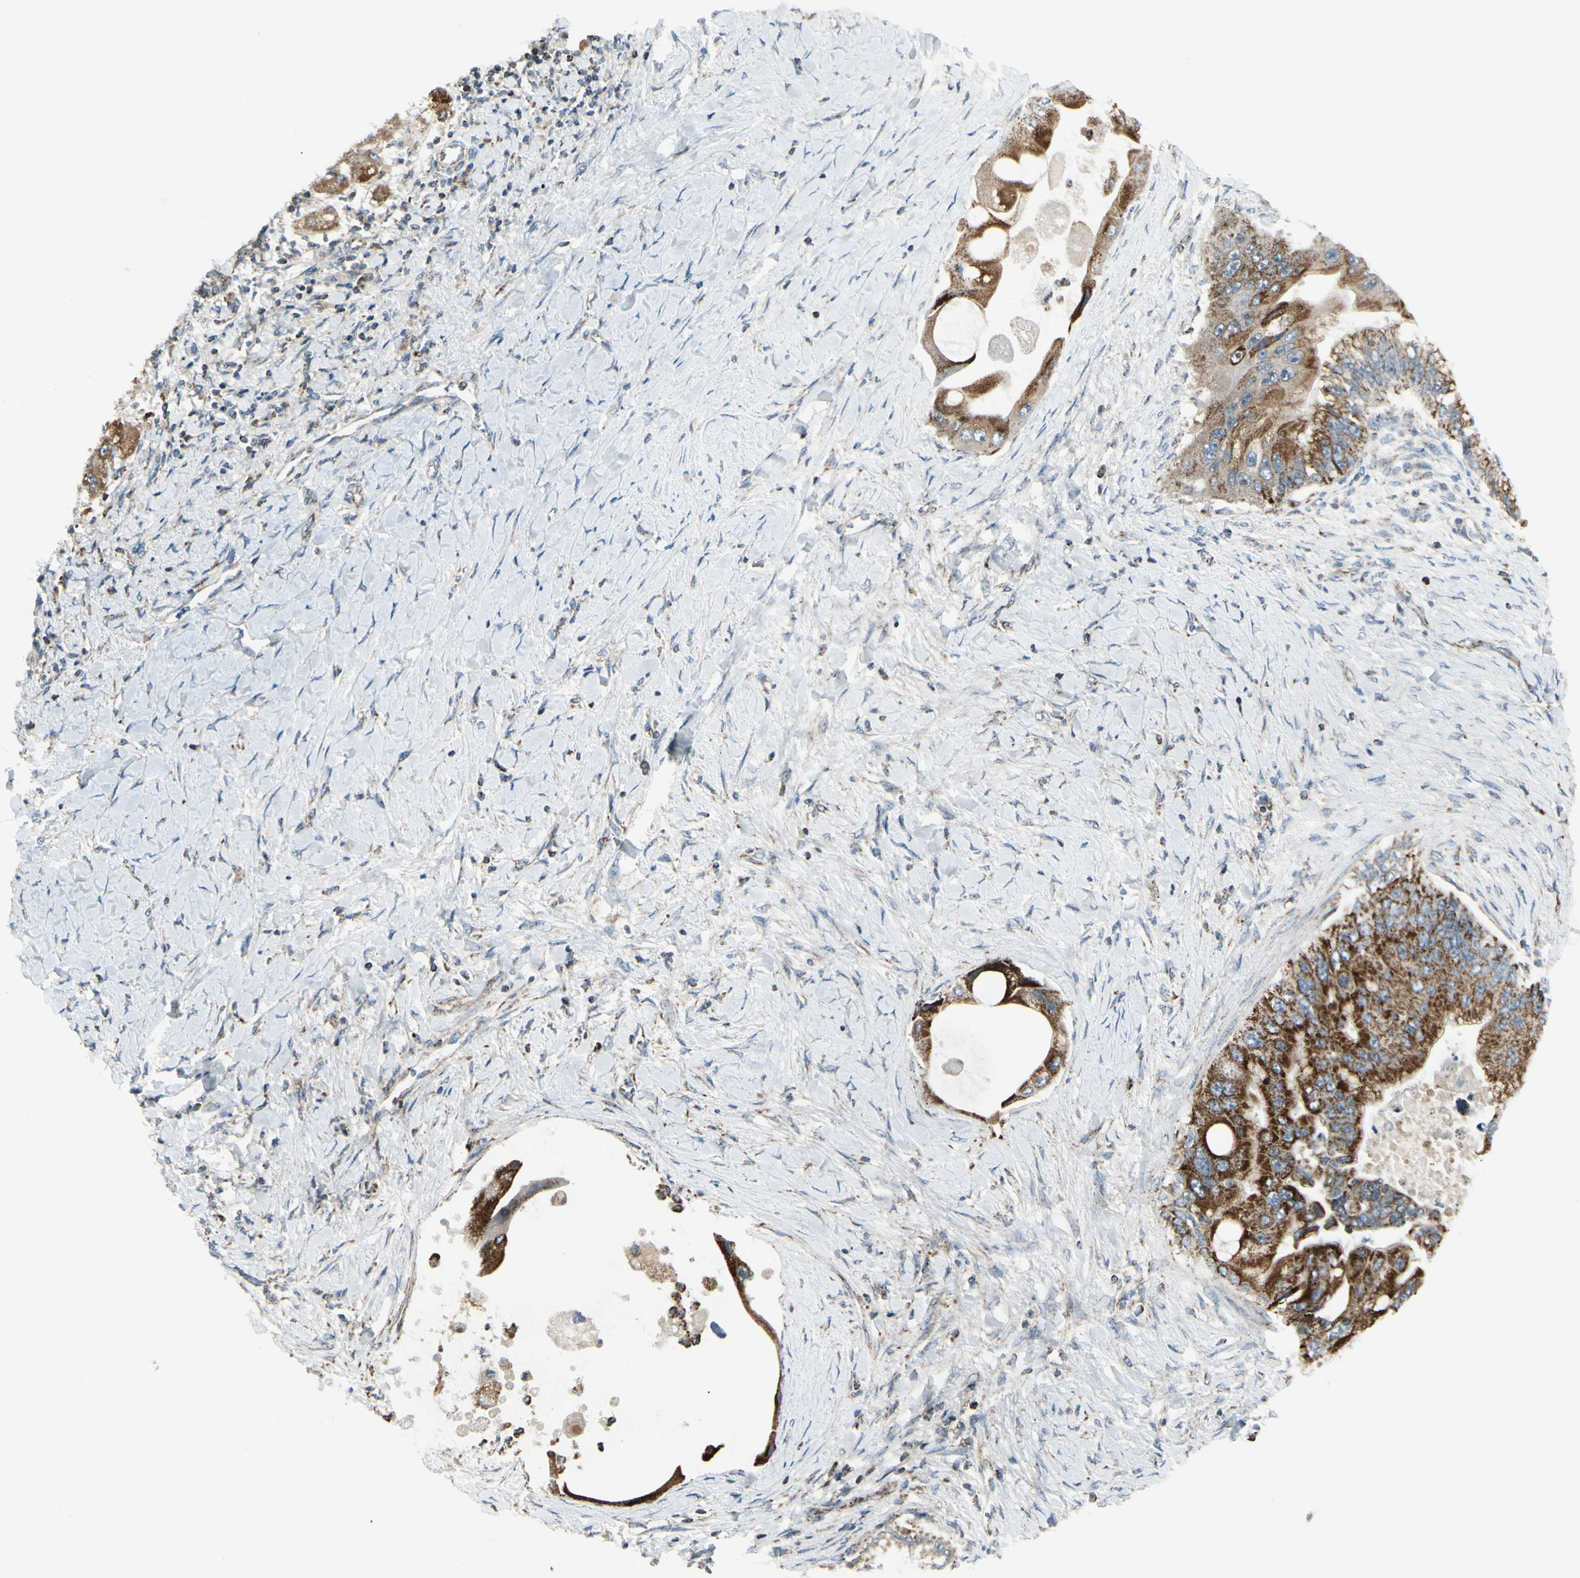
{"staining": {"intensity": "strong", "quantity": ">75%", "location": "cytoplasmic/membranous"}, "tissue": "liver cancer", "cell_type": "Tumor cells", "image_type": "cancer", "snomed": [{"axis": "morphology", "description": "Normal tissue, NOS"}, {"axis": "morphology", "description": "Cholangiocarcinoma"}, {"axis": "topography", "description": "Liver"}, {"axis": "topography", "description": "Peripheral nerve tissue"}], "caption": "Immunohistochemical staining of human liver cholangiocarcinoma shows high levels of strong cytoplasmic/membranous protein positivity in about >75% of tumor cells. (Stains: DAB (3,3'-diaminobenzidine) in brown, nuclei in blue, Microscopy: brightfield microscopy at high magnification).", "gene": "ANKS6", "patient": {"sex": "male", "age": 50}}